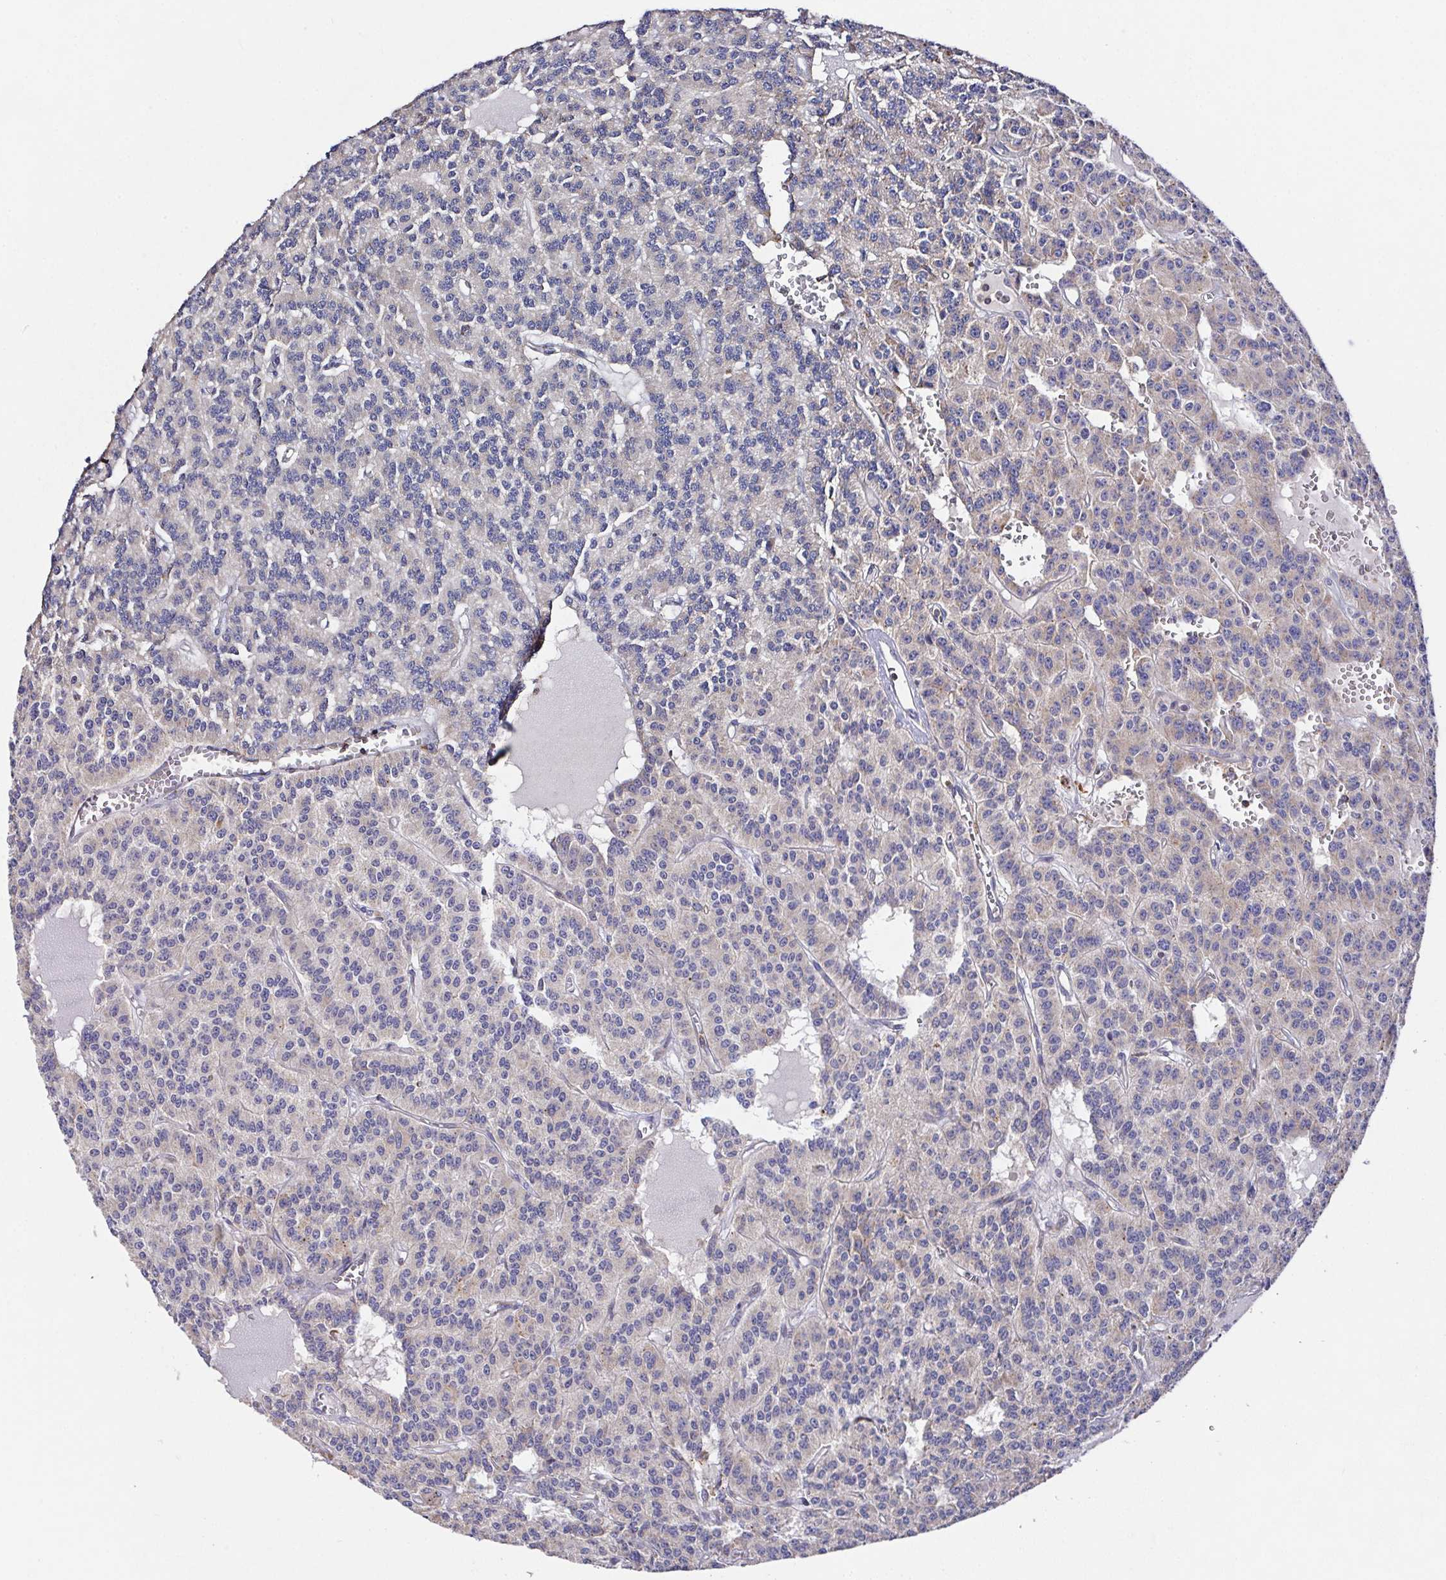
{"staining": {"intensity": "weak", "quantity": "25%-75%", "location": "cytoplasmic/membranous"}, "tissue": "carcinoid", "cell_type": "Tumor cells", "image_type": "cancer", "snomed": [{"axis": "morphology", "description": "Carcinoid, malignant, NOS"}, {"axis": "topography", "description": "Lung"}], "caption": "Immunohistochemical staining of carcinoid shows low levels of weak cytoplasmic/membranous protein expression in approximately 25%-75% of tumor cells. (Stains: DAB (3,3'-diaminobenzidine) in brown, nuclei in blue, Microscopy: brightfield microscopy at high magnification).", "gene": "FAM241A", "patient": {"sex": "female", "age": 71}}